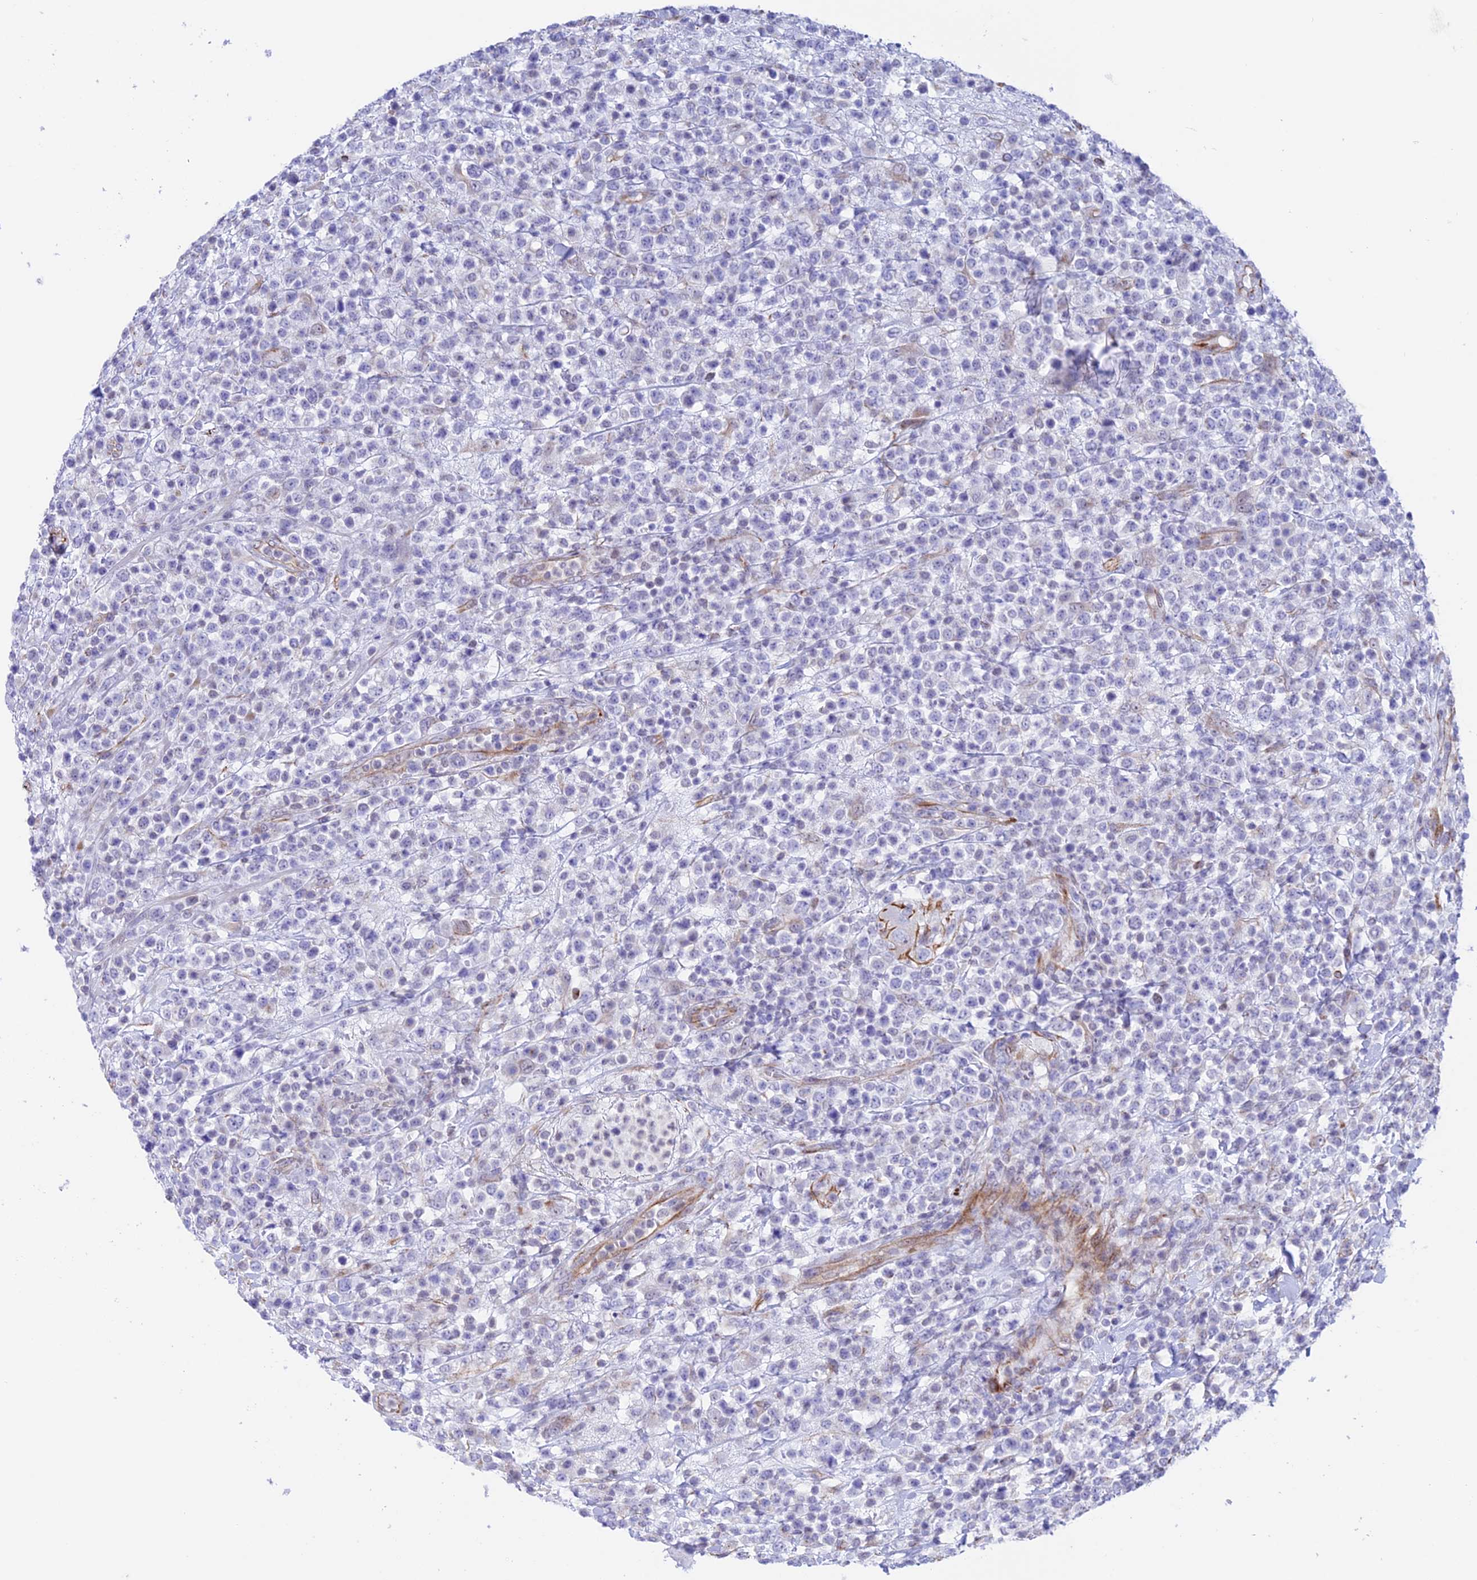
{"staining": {"intensity": "negative", "quantity": "none", "location": "none"}, "tissue": "lymphoma", "cell_type": "Tumor cells", "image_type": "cancer", "snomed": [{"axis": "morphology", "description": "Malignant lymphoma, non-Hodgkin's type, High grade"}, {"axis": "topography", "description": "Colon"}], "caption": "This is an IHC photomicrograph of high-grade malignant lymphoma, non-Hodgkin's type. There is no positivity in tumor cells.", "gene": "ZNF652", "patient": {"sex": "female", "age": 53}}